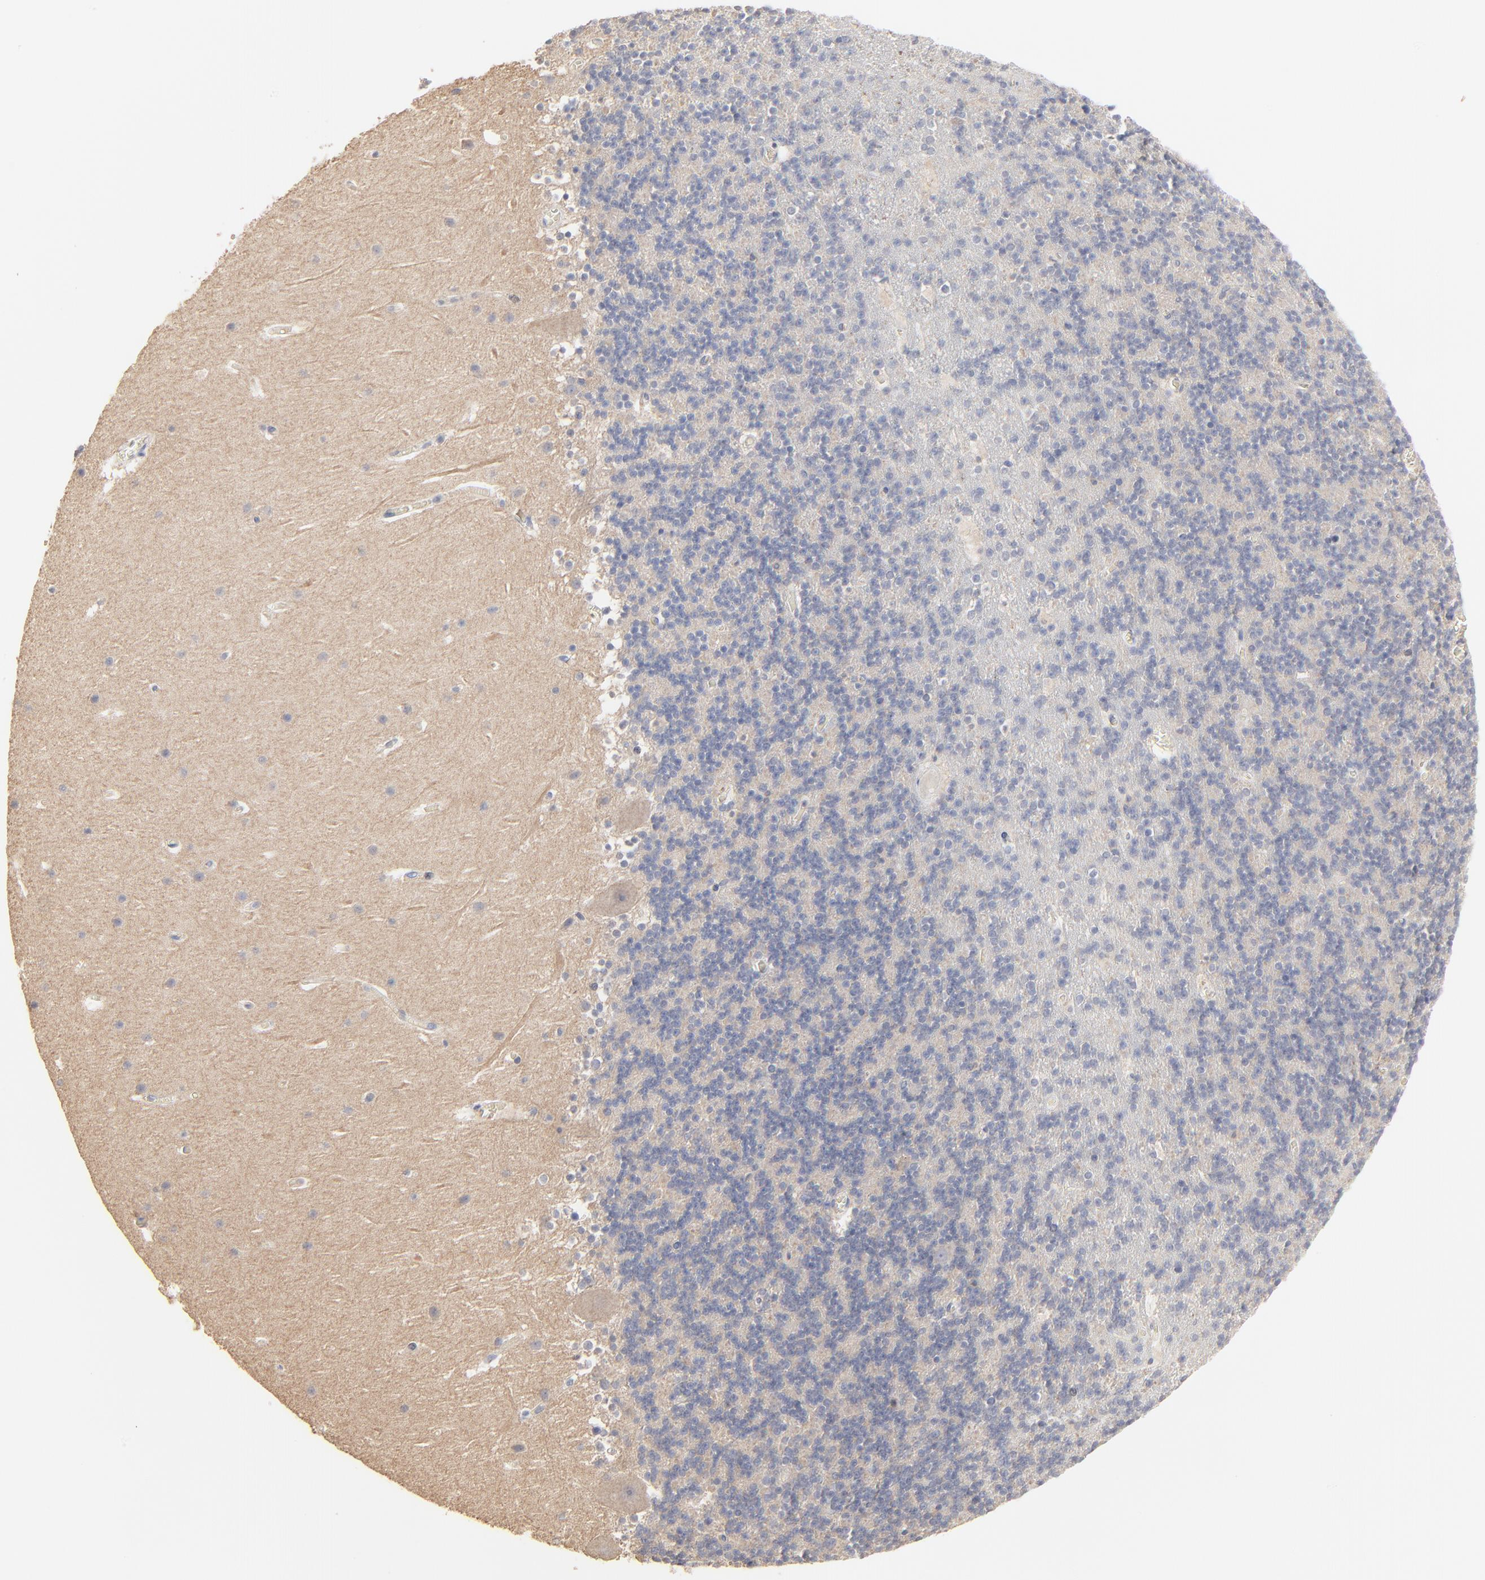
{"staining": {"intensity": "negative", "quantity": "none", "location": "none"}, "tissue": "cerebellum", "cell_type": "Cells in granular layer", "image_type": "normal", "snomed": [{"axis": "morphology", "description": "Normal tissue, NOS"}, {"axis": "topography", "description": "Cerebellum"}], "caption": "The photomicrograph exhibits no significant staining in cells in granular layer of cerebellum.", "gene": "FANCB", "patient": {"sex": "male", "age": 45}}